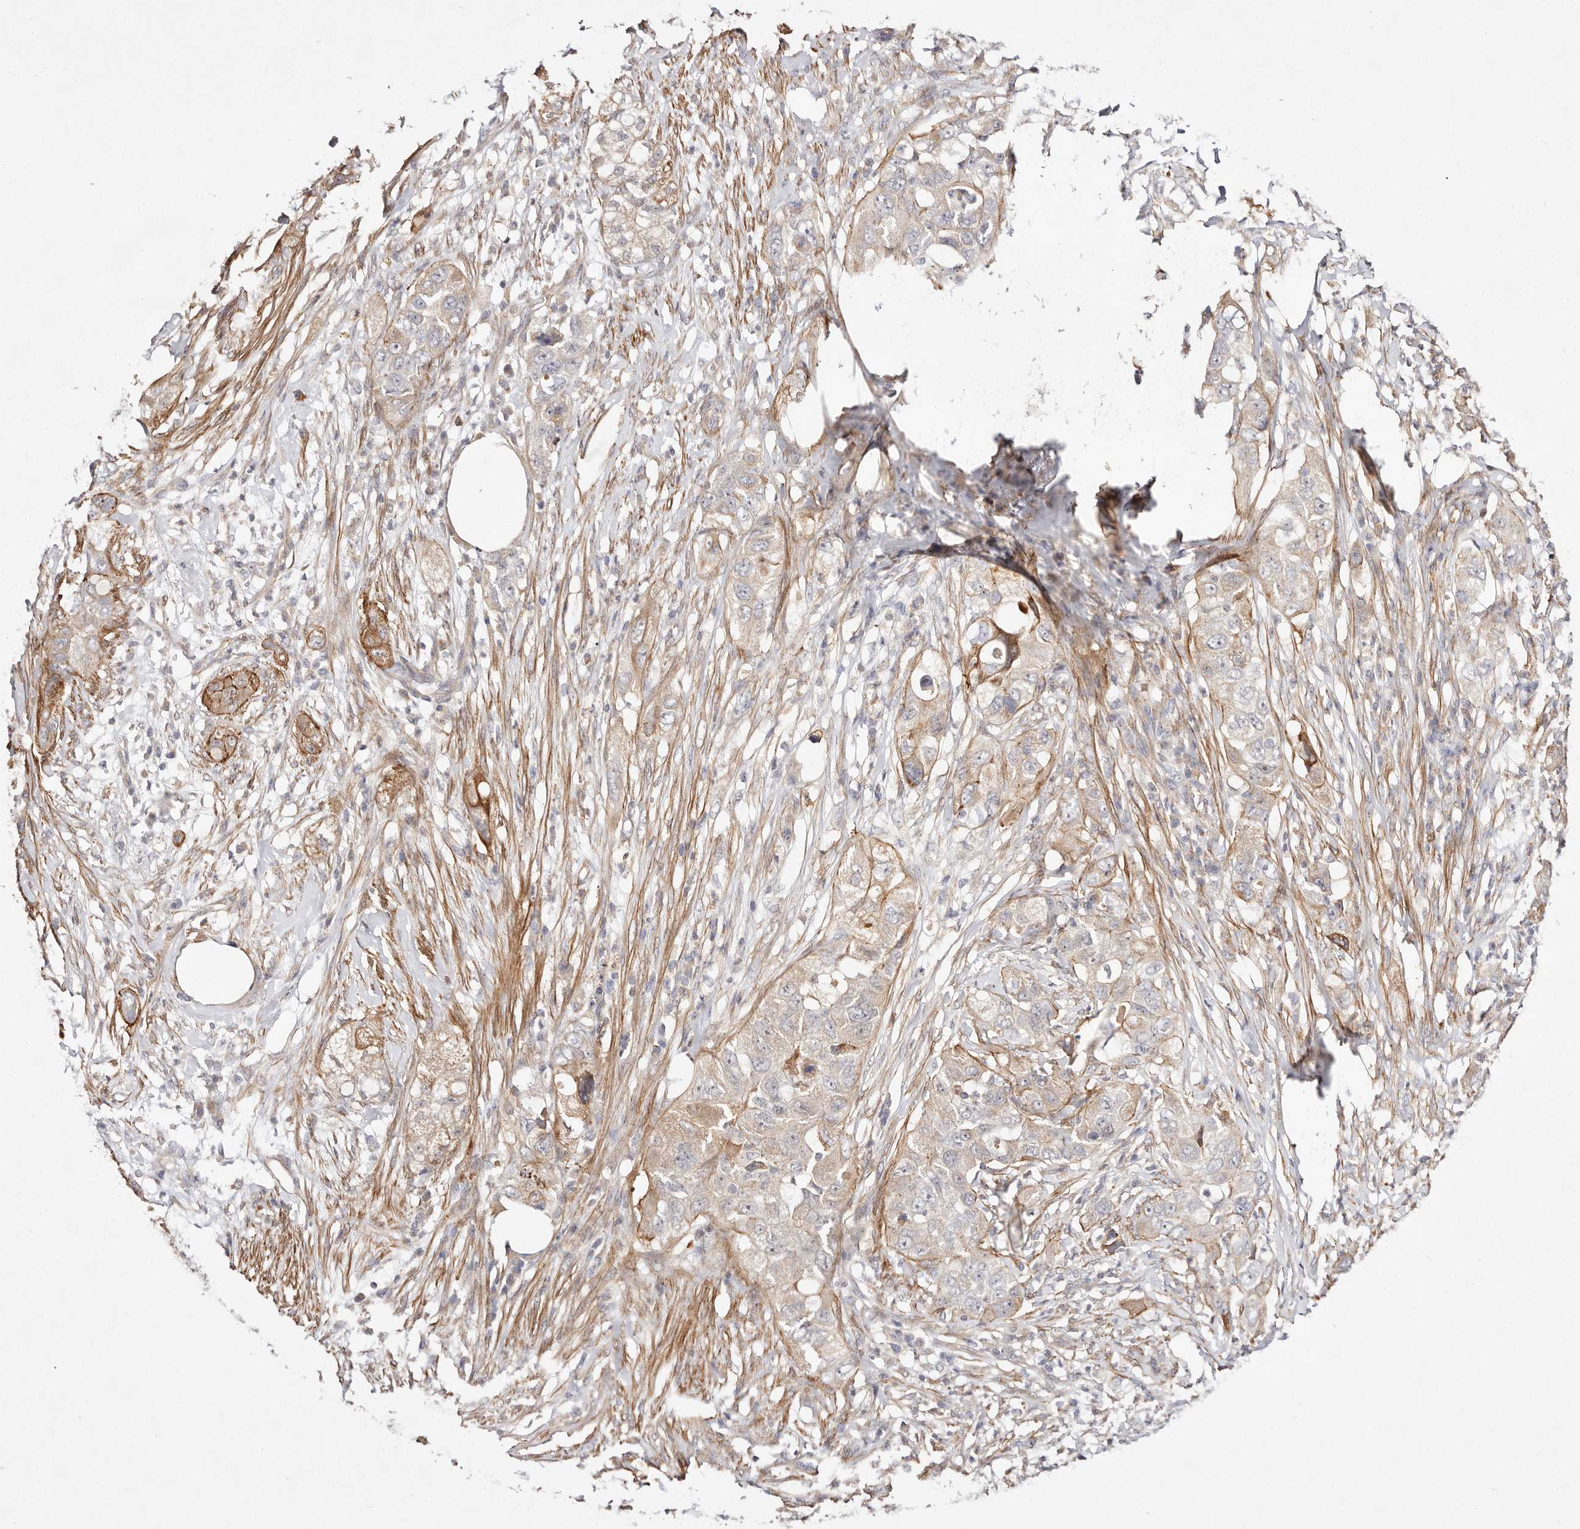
{"staining": {"intensity": "moderate", "quantity": "<25%", "location": "cytoplasmic/membranous"}, "tissue": "pancreatic cancer", "cell_type": "Tumor cells", "image_type": "cancer", "snomed": [{"axis": "morphology", "description": "Adenocarcinoma, NOS"}, {"axis": "topography", "description": "Pancreas"}], "caption": "Protein positivity by immunohistochemistry (IHC) shows moderate cytoplasmic/membranous expression in about <25% of tumor cells in pancreatic cancer.", "gene": "MTMR11", "patient": {"sex": "female", "age": 78}}